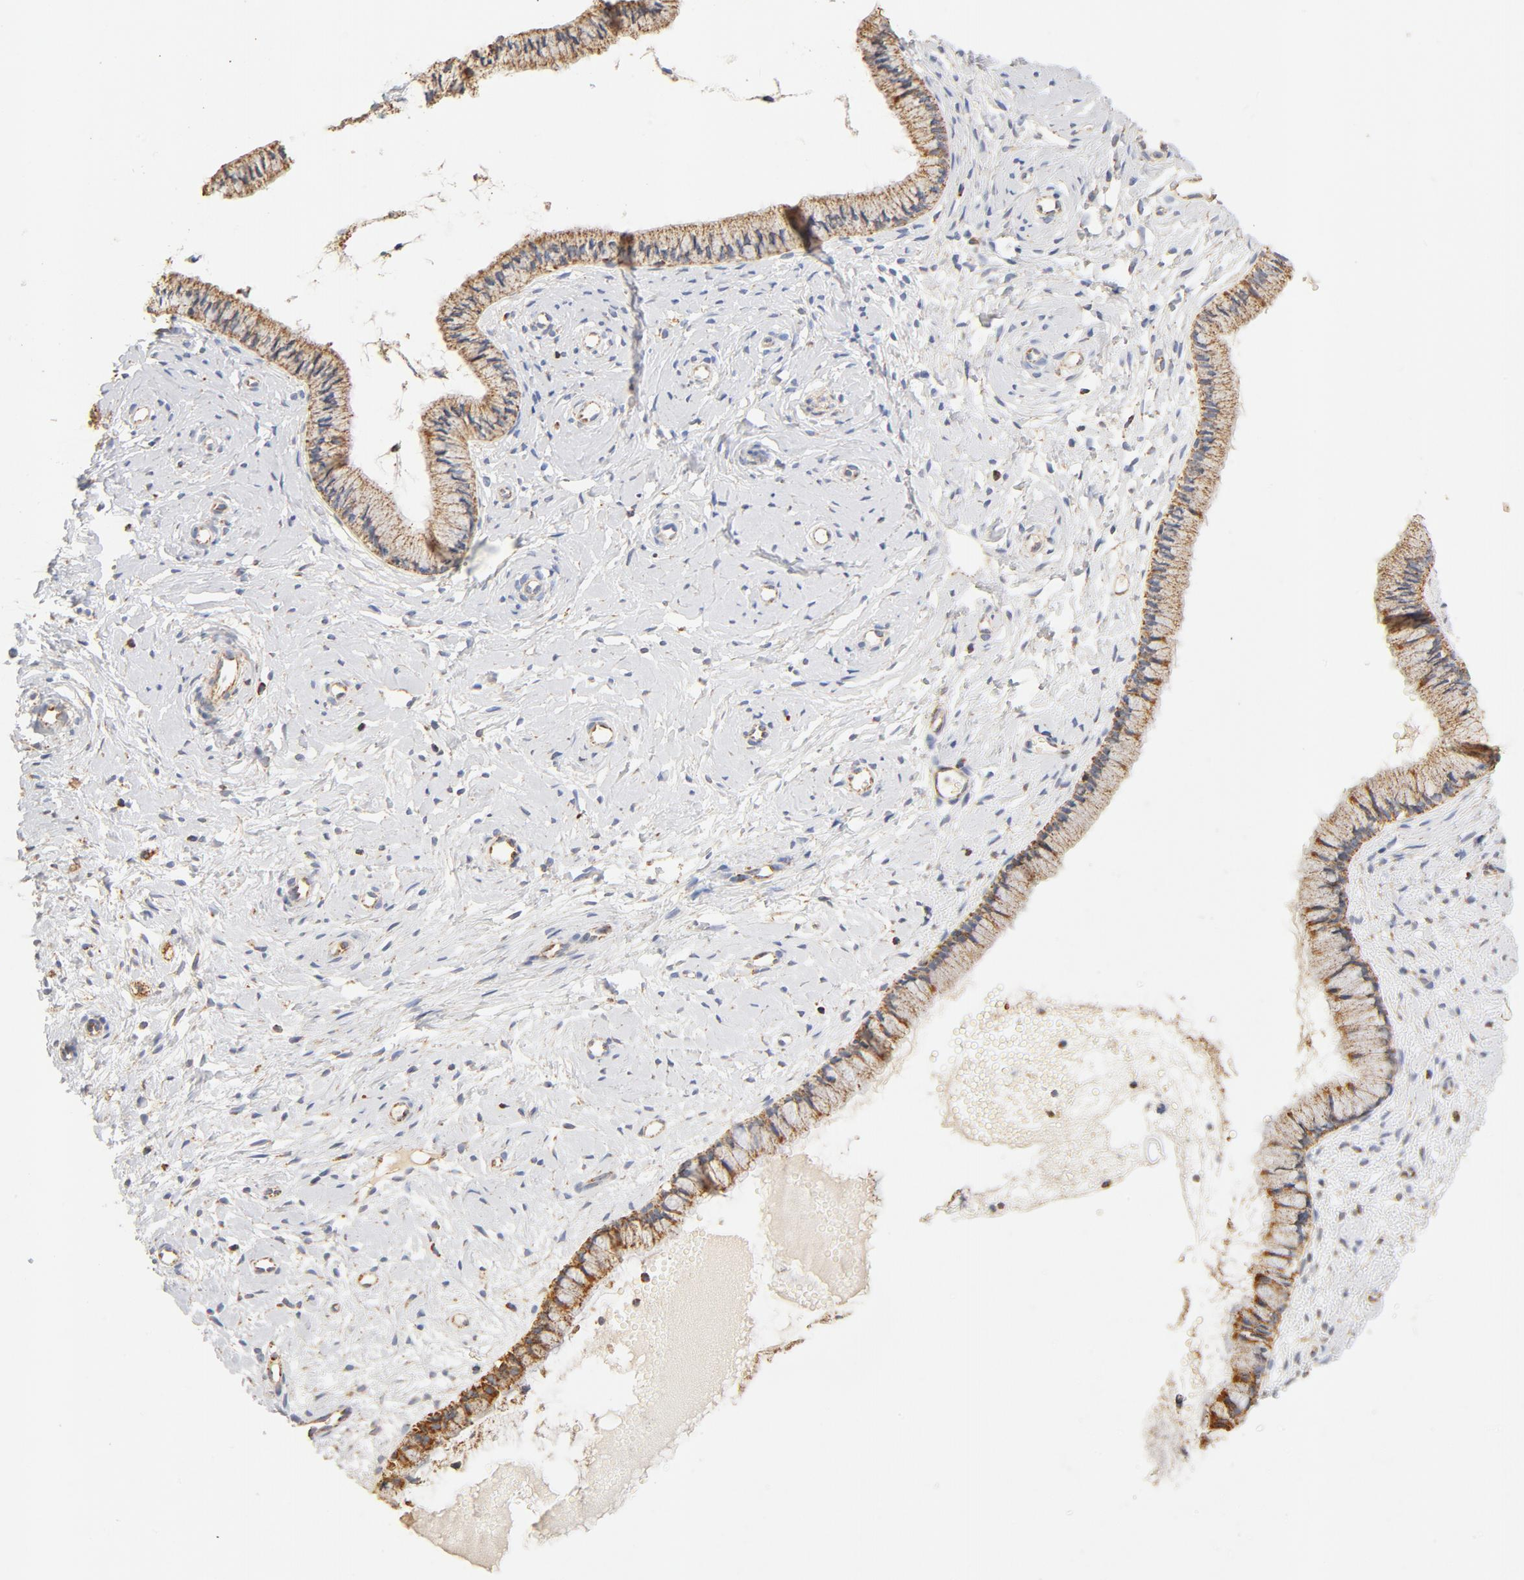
{"staining": {"intensity": "moderate", "quantity": ">75%", "location": "cytoplasmic/membranous"}, "tissue": "cervix", "cell_type": "Glandular cells", "image_type": "normal", "snomed": [{"axis": "morphology", "description": "Normal tissue, NOS"}, {"axis": "topography", "description": "Cervix"}], "caption": "Moderate cytoplasmic/membranous staining for a protein is present in approximately >75% of glandular cells of normal cervix using IHC.", "gene": "COX4I1", "patient": {"sex": "female", "age": 46}}